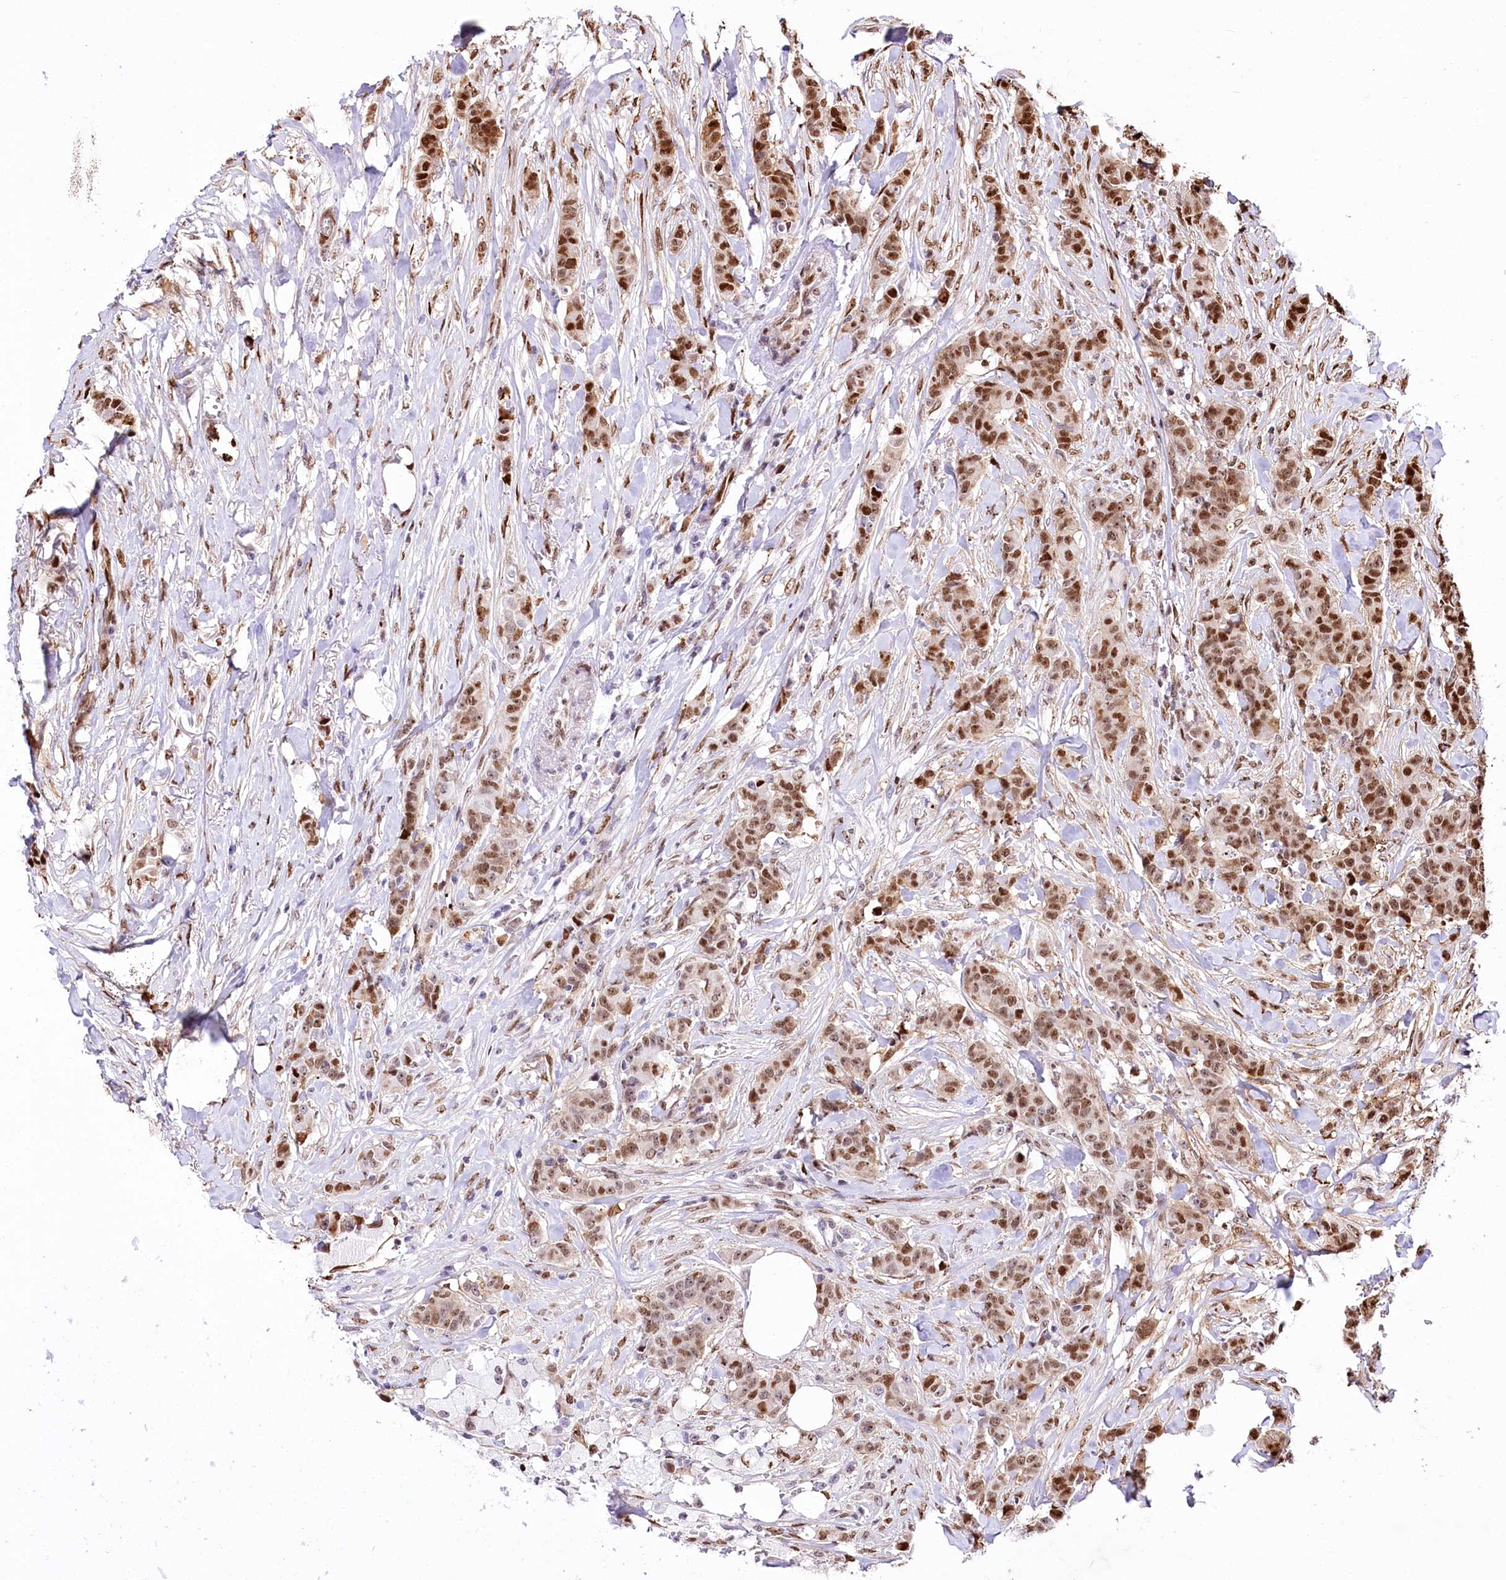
{"staining": {"intensity": "moderate", "quantity": ">75%", "location": "nuclear"}, "tissue": "breast cancer", "cell_type": "Tumor cells", "image_type": "cancer", "snomed": [{"axis": "morphology", "description": "Duct carcinoma"}, {"axis": "topography", "description": "Breast"}], "caption": "IHC histopathology image of neoplastic tissue: human breast cancer stained using immunohistochemistry (IHC) displays medium levels of moderate protein expression localized specifically in the nuclear of tumor cells, appearing as a nuclear brown color.", "gene": "PTMS", "patient": {"sex": "female", "age": 40}}